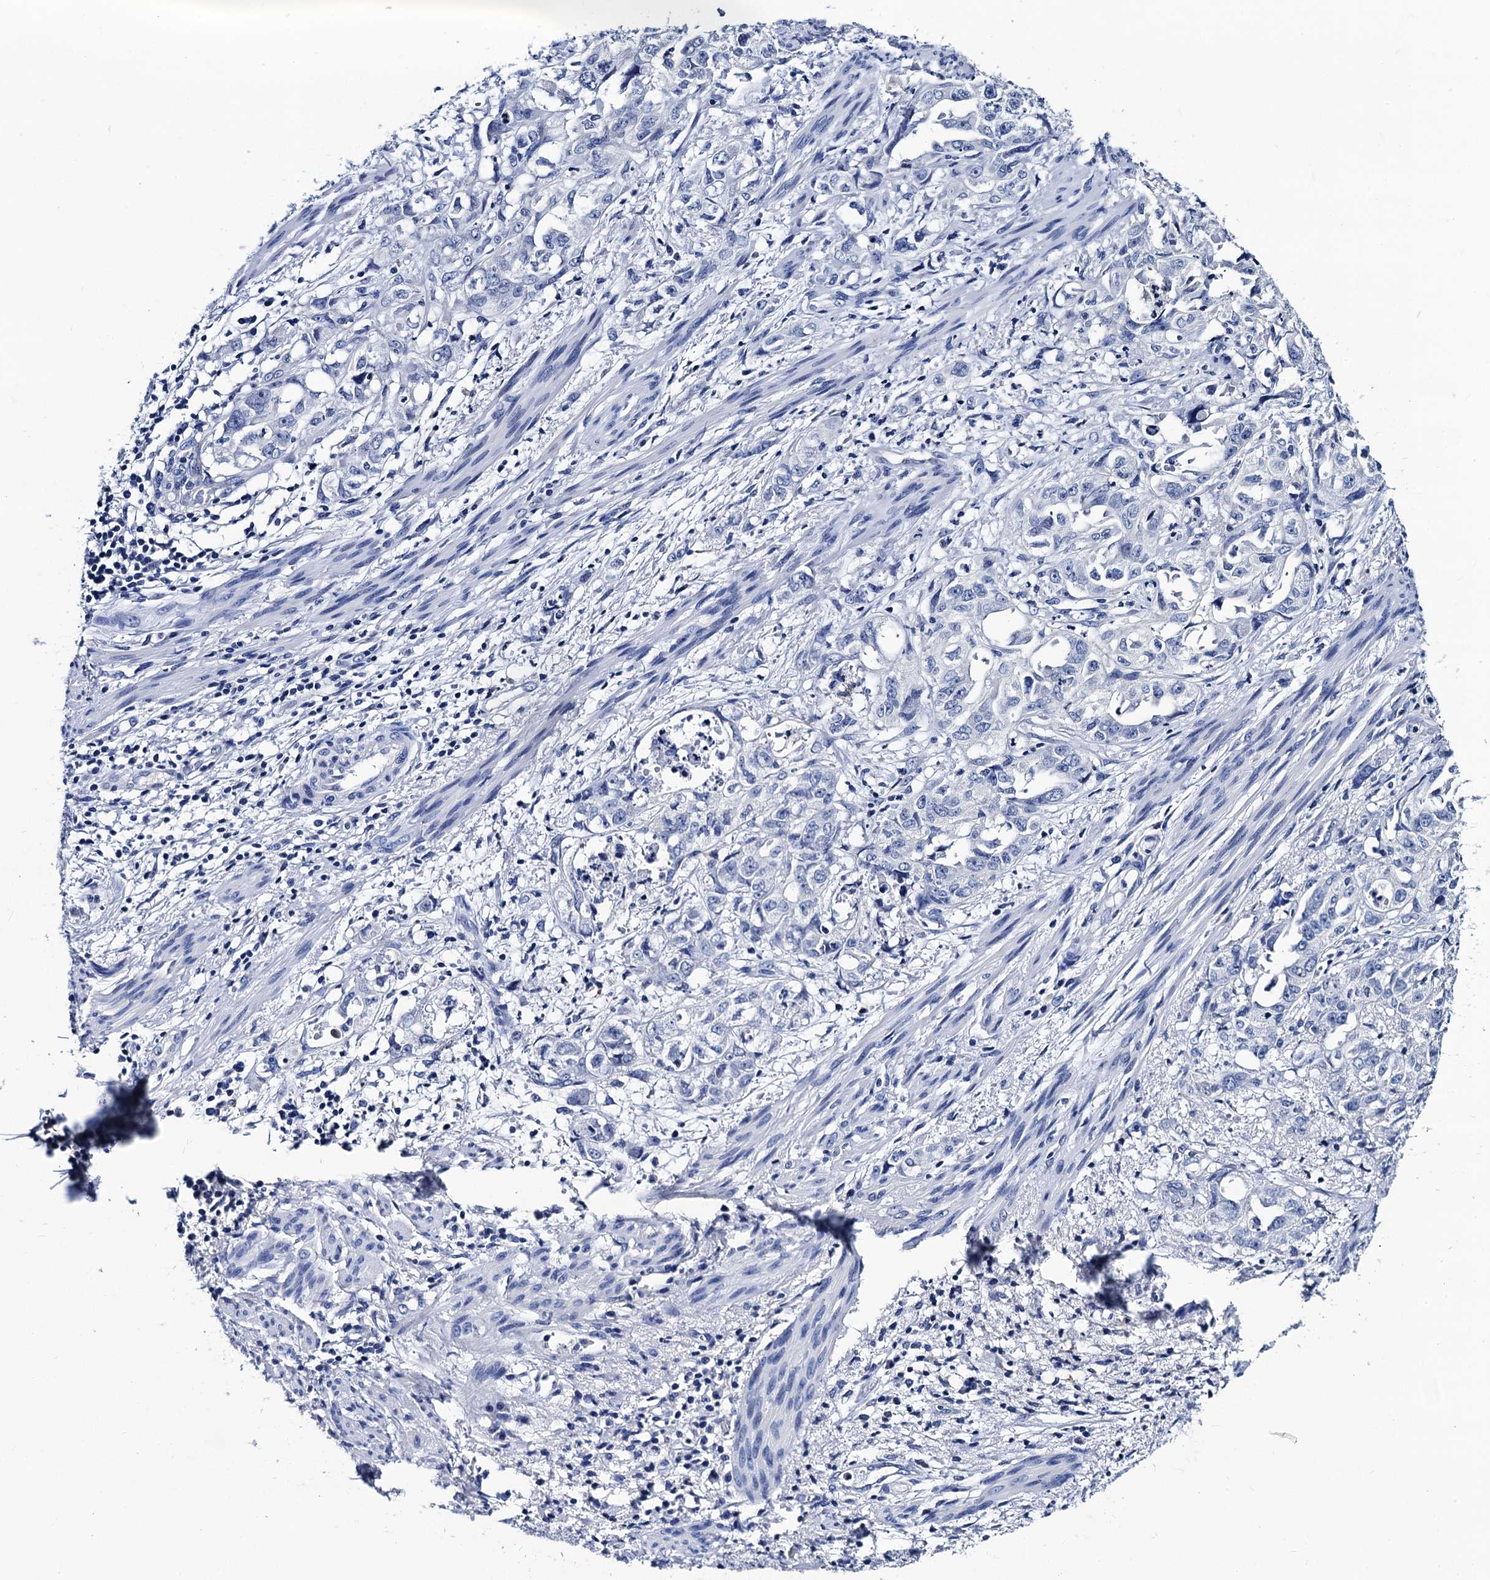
{"staining": {"intensity": "negative", "quantity": "none", "location": "none"}, "tissue": "endometrial cancer", "cell_type": "Tumor cells", "image_type": "cancer", "snomed": [{"axis": "morphology", "description": "Adenocarcinoma, NOS"}, {"axis": "topography", "description": "Endometrium"}], "caption": "The photomicrograph exhibits no significant positivity in tumor cells of endometrial cancer. Nuclei are stained in blue.", "gene": "LRRC30", "patient": {"sex": "female", "age": 65}}